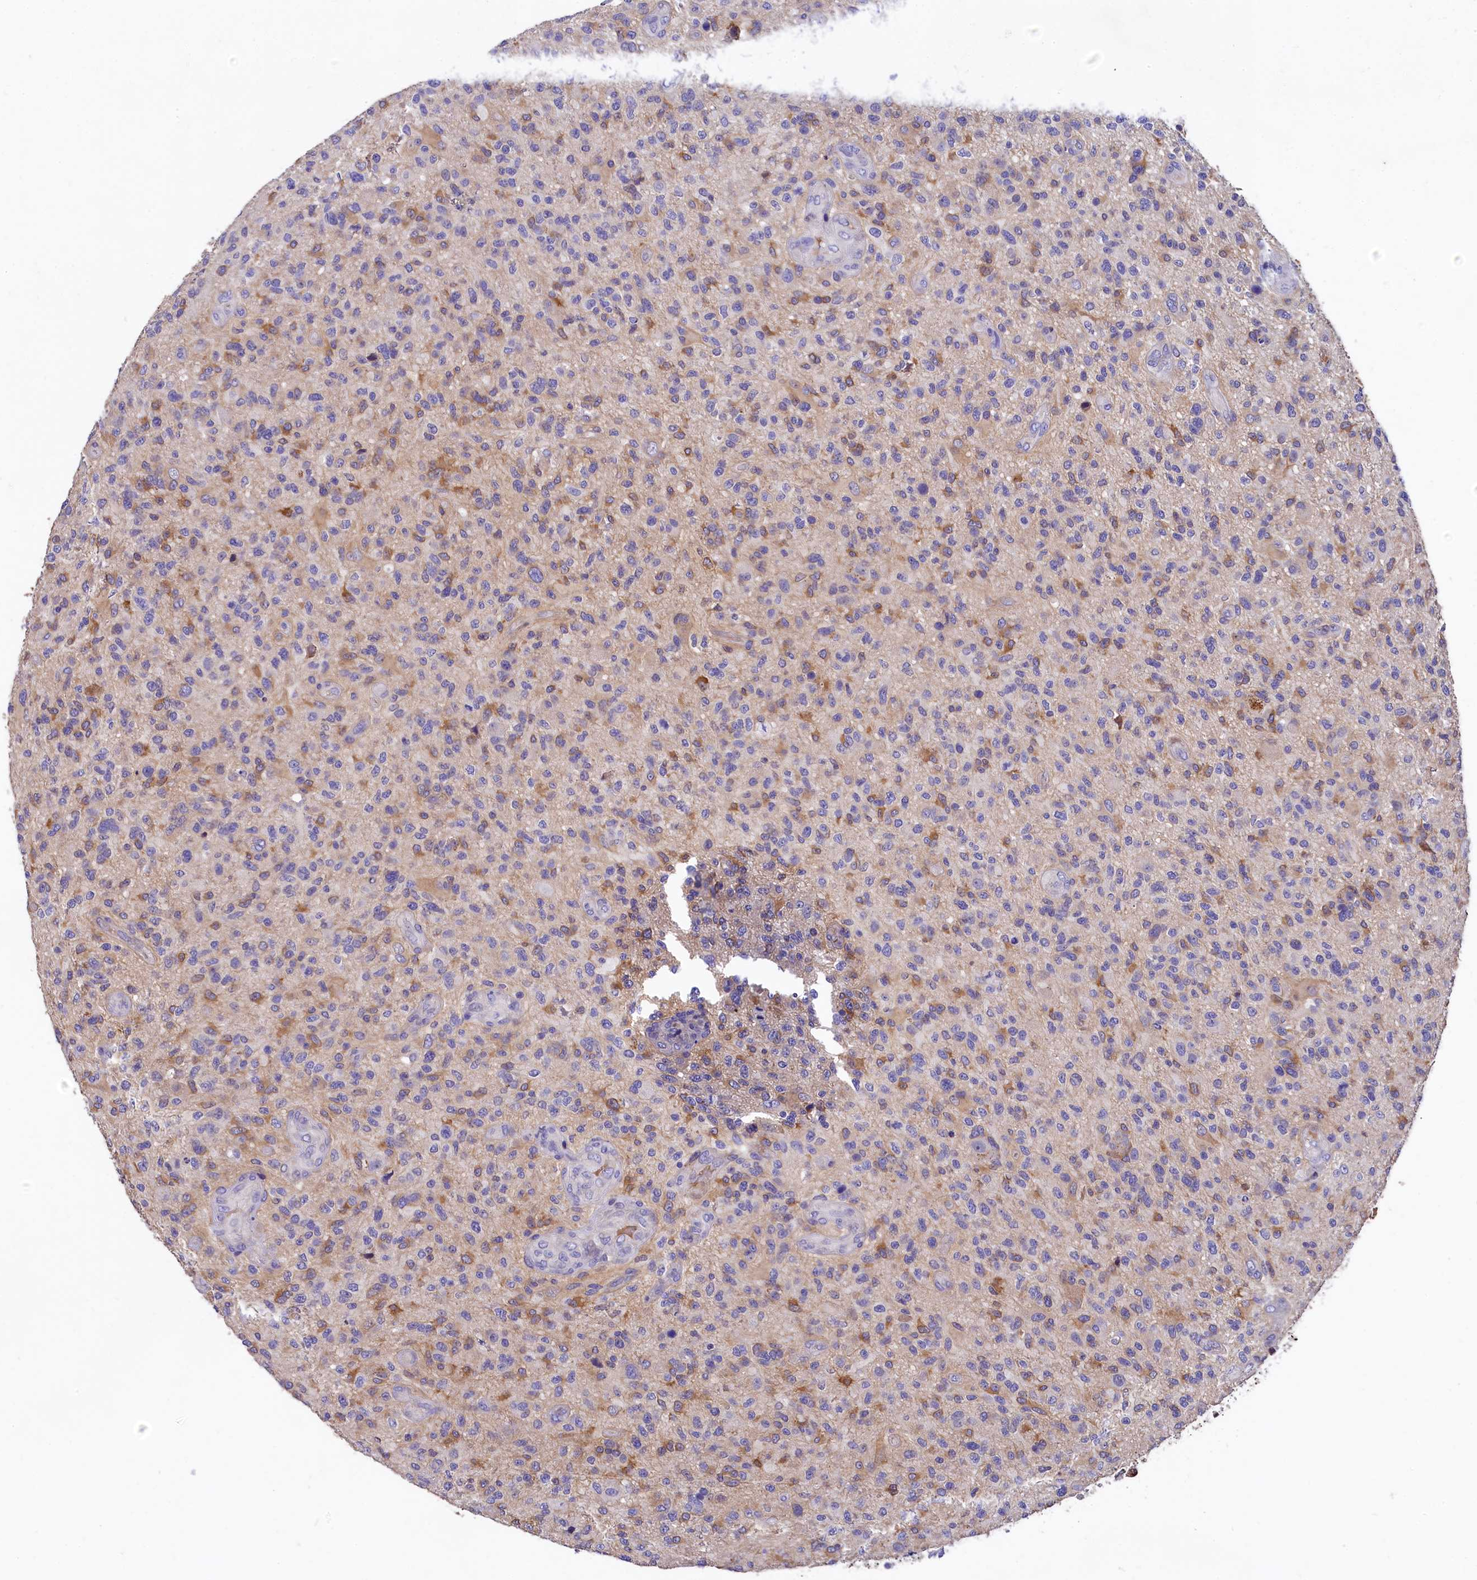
{"staining": {"intensity": "weak", "quantity": "25%-75%", "location": "cytoplasmic/membranous"}, "tissue": "glioma", "cell_type": "Tumor cells", "image_type": "cancer", "snomed": [{"axis": "morphology", "description": "Glioma, malignant, High grade"}, {"axis": "topography", "description": "Brain"}], "caption": "High-magnification brightfield microscopy of glioma stained with DAB (3,3'-diaminobenzidine) (brown) and counterstained with hematoxylin (blue). tumor cells exhibit weak cytoplasmic/membranous expression is present in about25%-75% of cells.", "gene": "EPS8L2", "patient": {"sex": "male", "age": 47}}